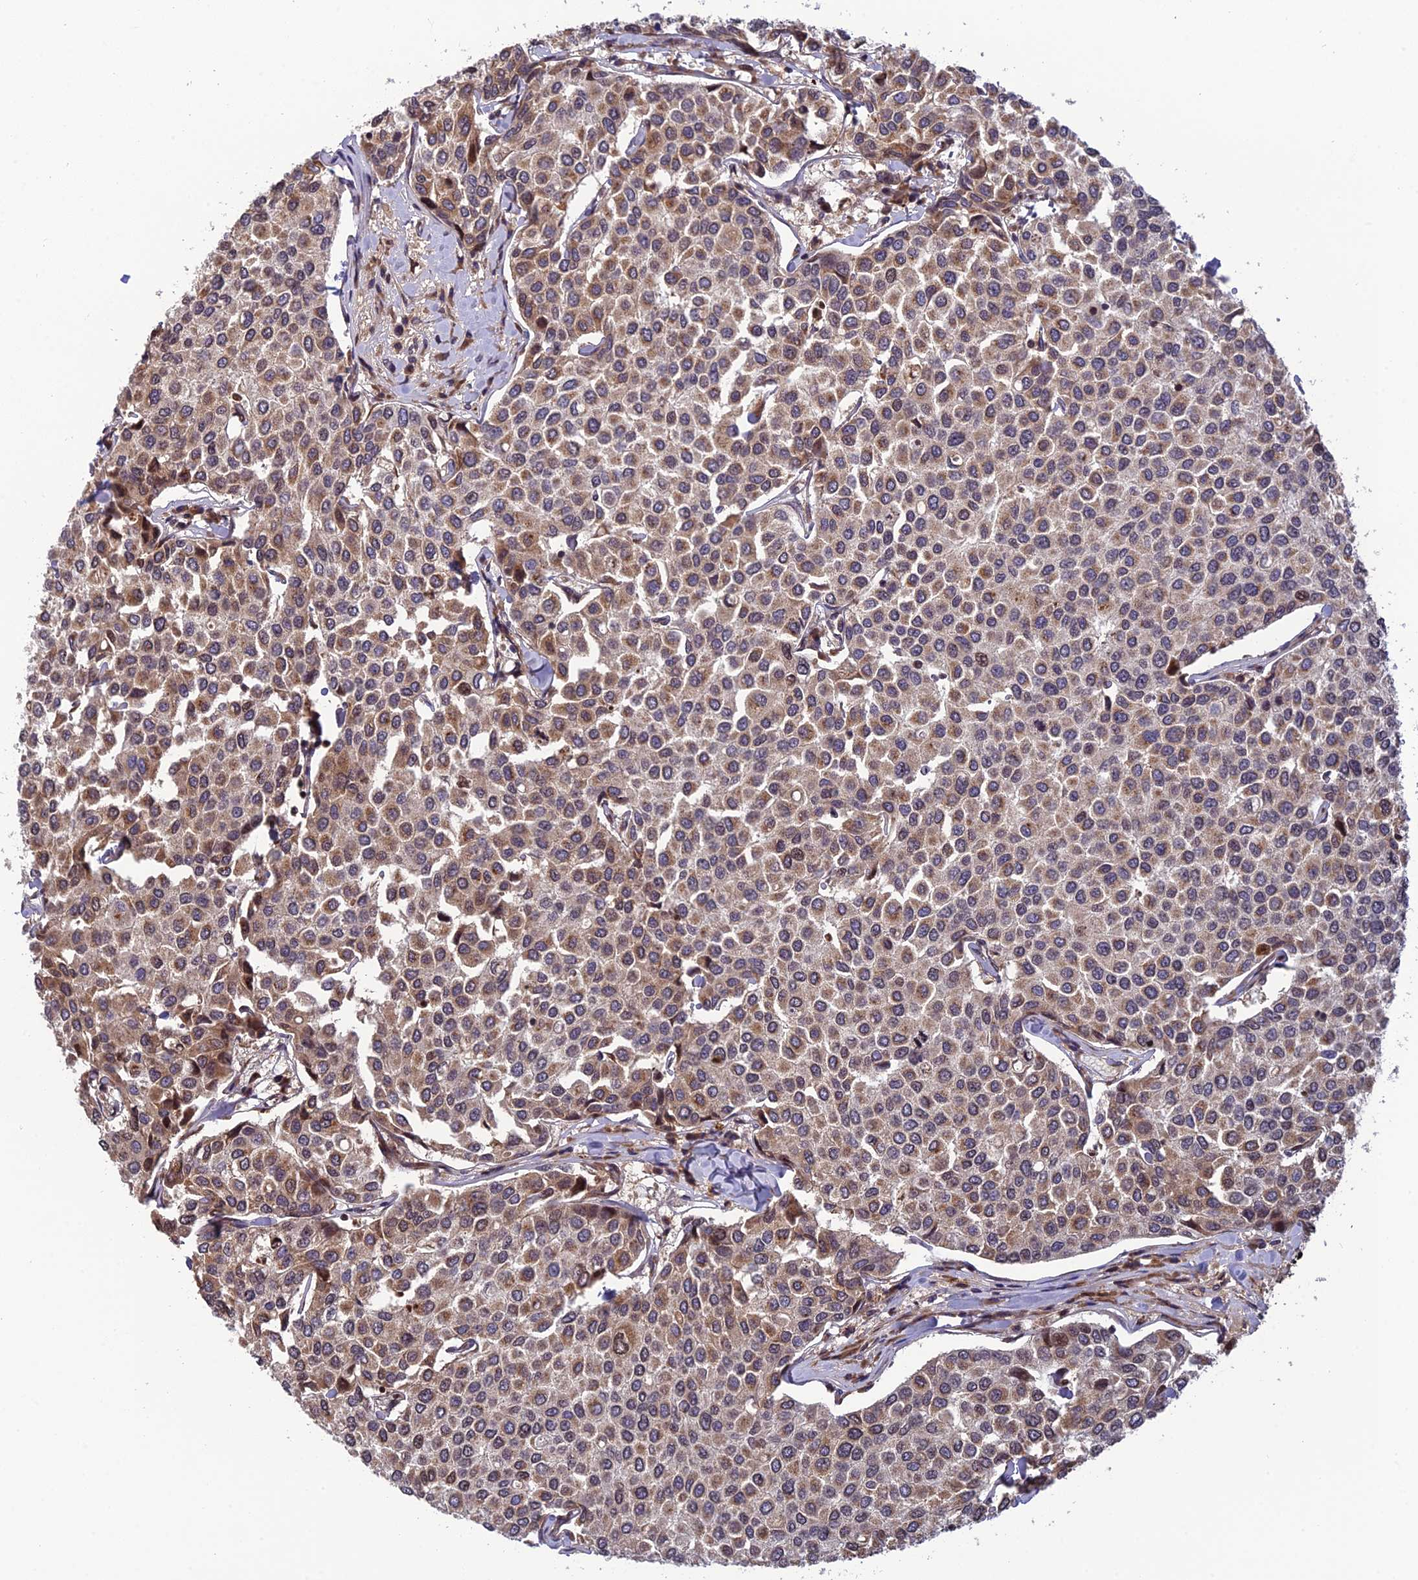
{"staining": {"intensity": "moderate", "quantity": "25%-75%", "location": "cytoplasmic/membranous"}, "tissue": "breast cancer", "cell_type": "Tumor cells", "image_type": "cancer", "snomed": [{"axis": "morphology", "description": "Duct carcinoma"}, {"axis": "topography", "description": "Breast"}], "caption": "A histopathology image showing moderate cytoplasmic/membranous positivity in approximately 25%-75% of tumor cells in intraductal carcinoma (breast), as visualized by brown immunohistochemical staining.", "gene": "SMIM7", "patient": {"sex": "female", "age": 55}}